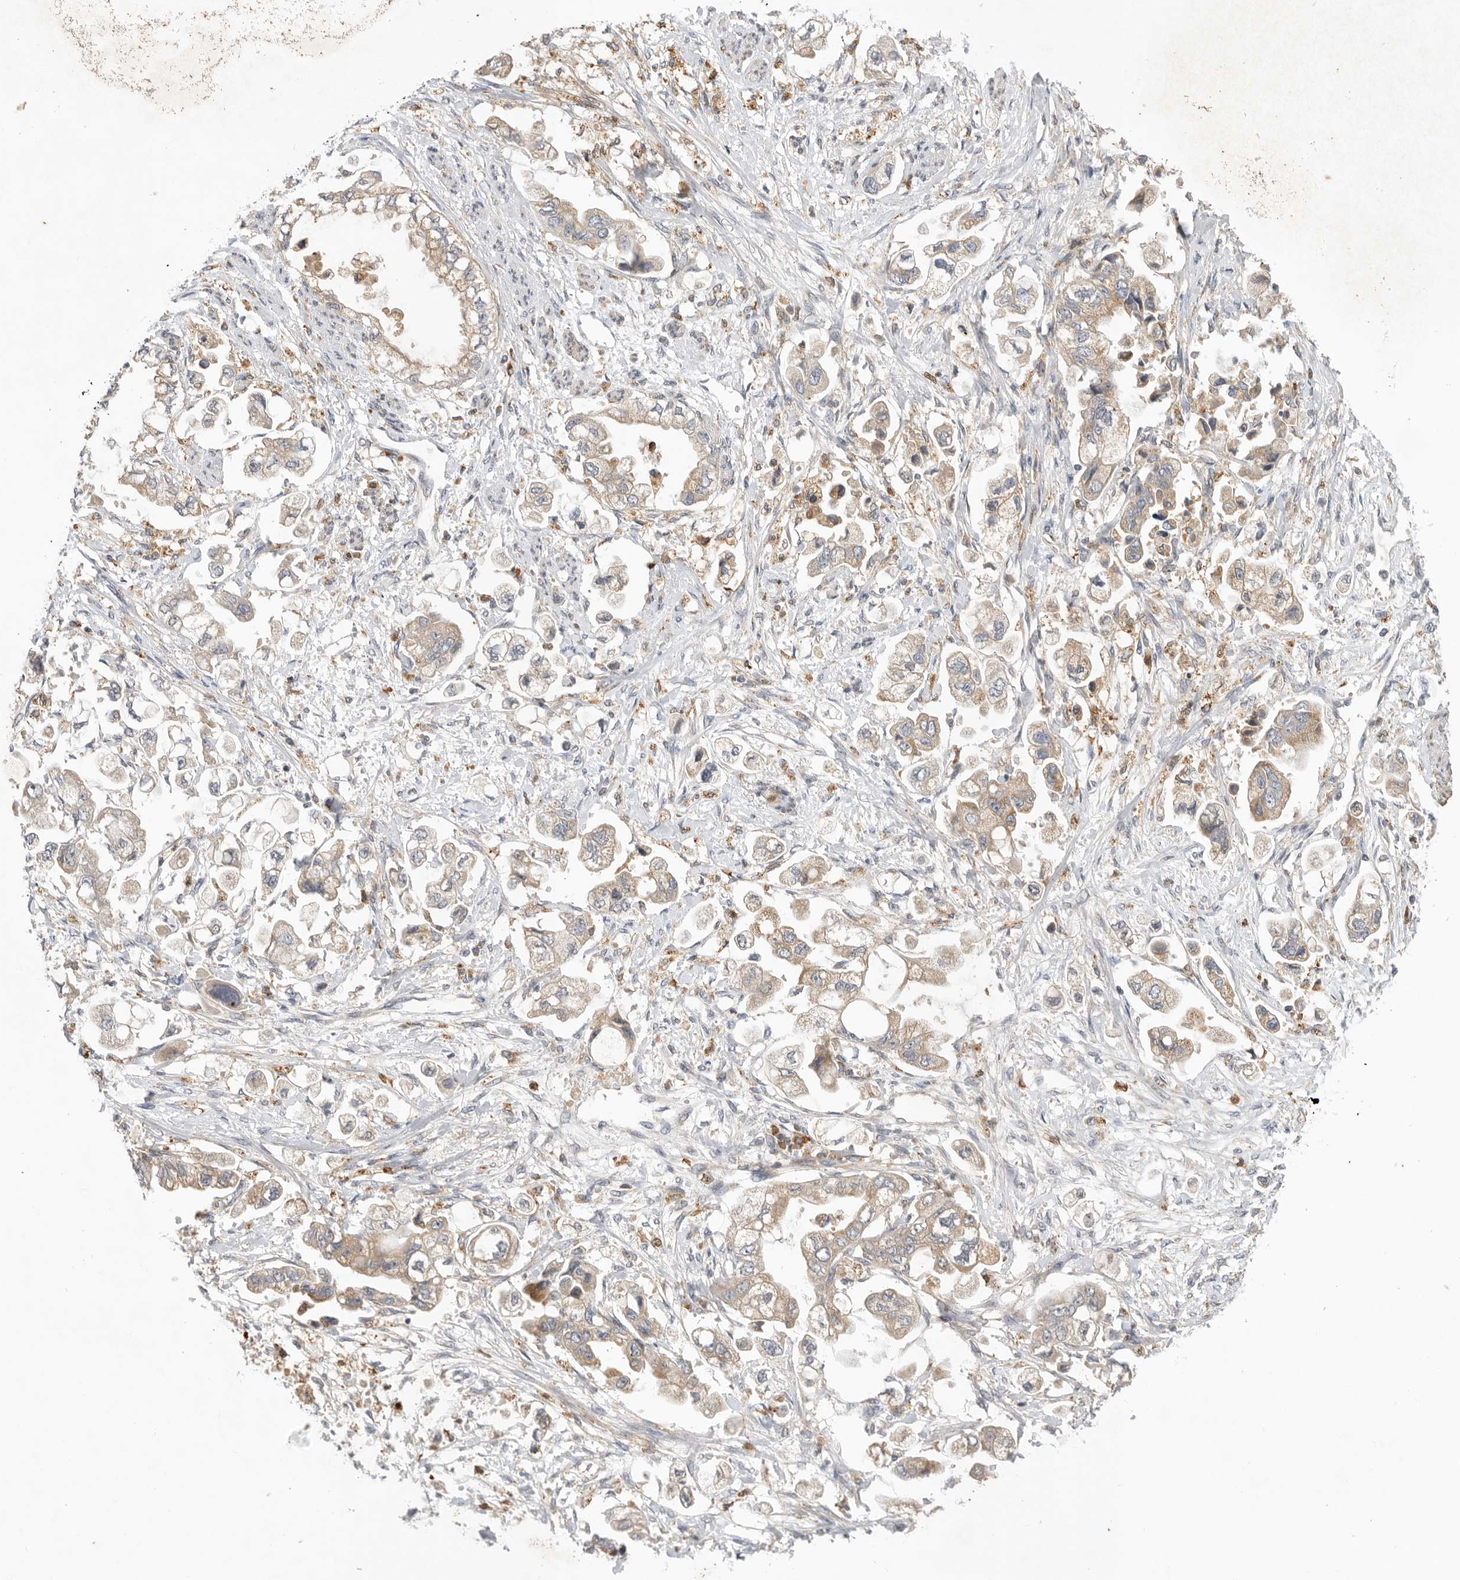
{"staining": {"intensity": "weak", "quantity": ">75%", "location": "cytoplasmic/membranous"}, "tissue": "stomach cancer", "cell_type": "Tumor cells", "image_type": "cancer", "snomed": [{"axis": "morphology", "description": "Adenocarcinoma, NOS"}, {"axis": "topography", "description": "Stomach"}], "caption": "Stomach cancer (adenocarcinoma) stained with immunohistochemistry shows weak cytoplasmic/membranous expression in approximately >75% of tumor cells.", "gene": "GNE", "patient": {"sex": "male", "age": 62}}